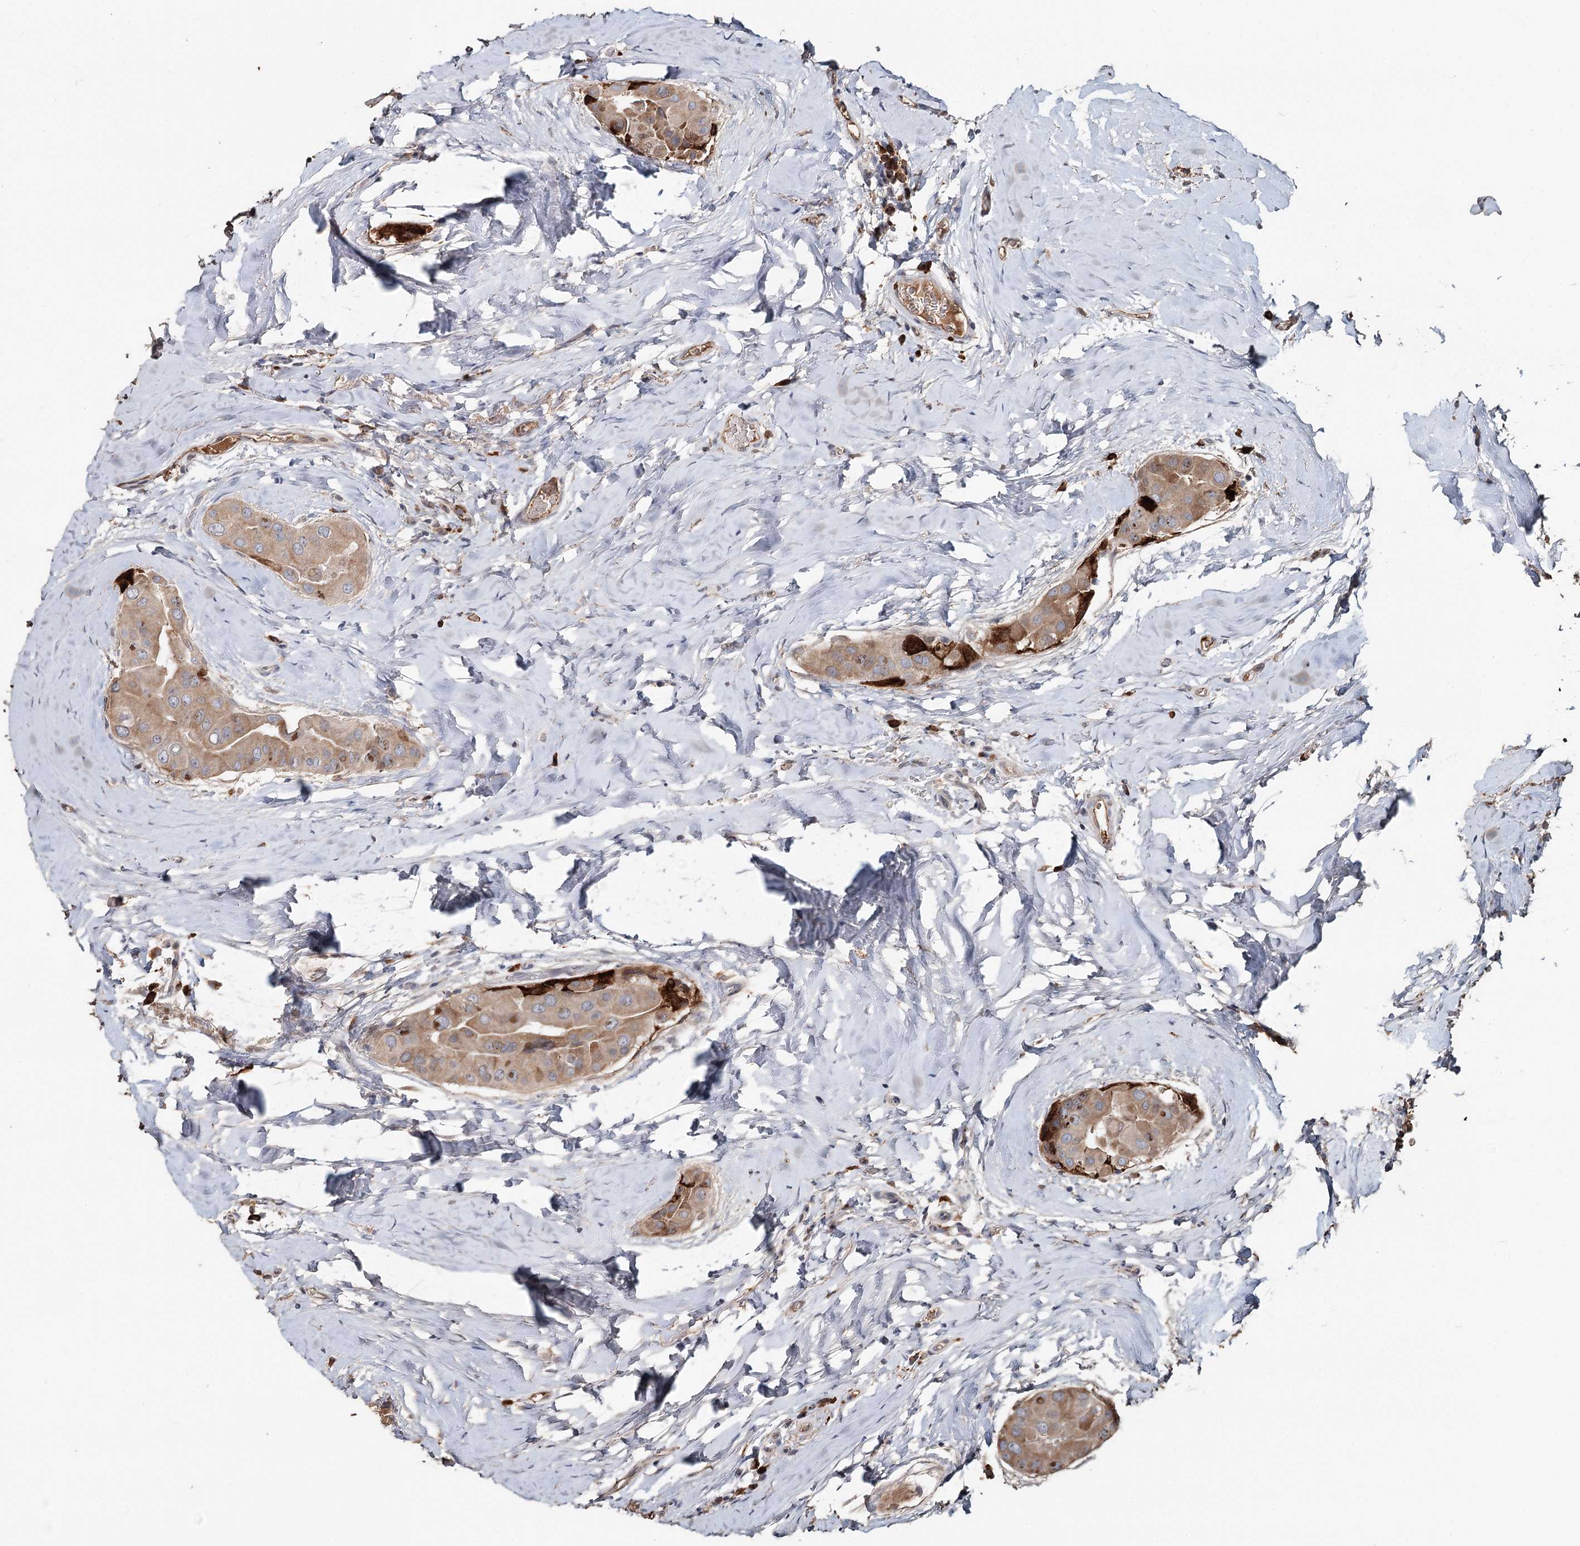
{"staining": {"intensity": "moderate", "quantity": ">75%", "location": "cytoplasmic/membranous"}, "tissue": "thyroid cancer", "cell_type": "Tumor cells", "image_type": "cancer", "snomed": [{"axis": "morphology", "description": "Papillary adenocarcinoma, NOS"}, {"axis": "topography", "description": "Thyroid gland"}], "caption": "Tumor cells reveal medium levels of moderate cytoplasmic/membranous expression in approximately >75% of cells in human thyroid cancer (papillary adenocarcinoma). Ihc stains the protein of interest in brown and the nuclei are stained blue.", "gene": "SYVN1", "patient": {"sex": "male", "age": 33}}